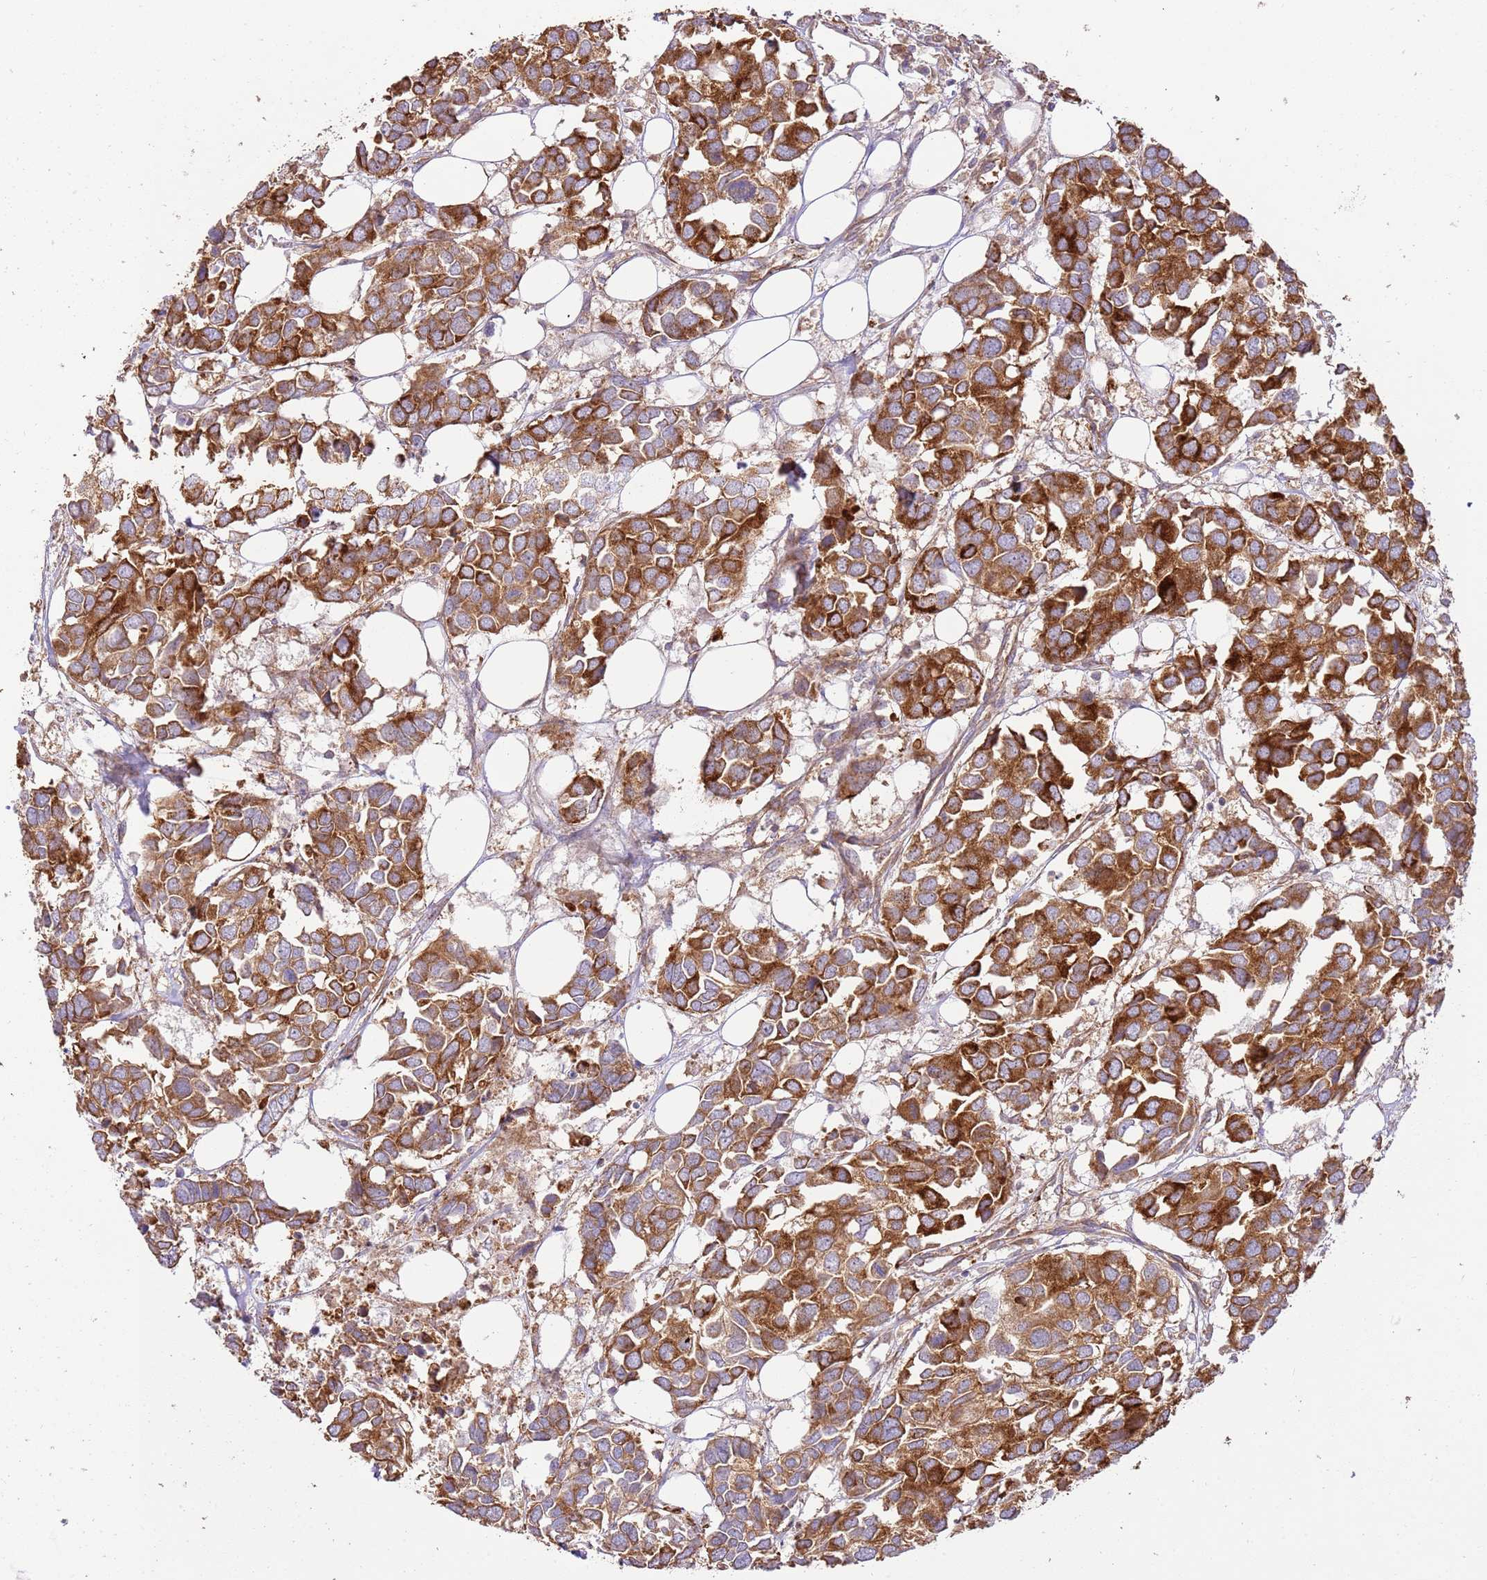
{"staining": {"intensity": "strong", "quantity": ">75%", "location": "cytoplasmic/membranous"}, "tissue": "breast cancer", "cell_type": "Tumor cells", "image_type": "cancer", "snomed": [{"axis": "morphology", "description": "Duct carcinoma"}, {"axis": "topography", "description": "Breast"}], "caption": "About >75% of tumor cells in human breast cancer show strong cytoplasmic/membranous protein expression as visualized by brown immunohistochemical staining.", "gene": "ZBTB39", "patient": {"sex": "female", "age": 83}}